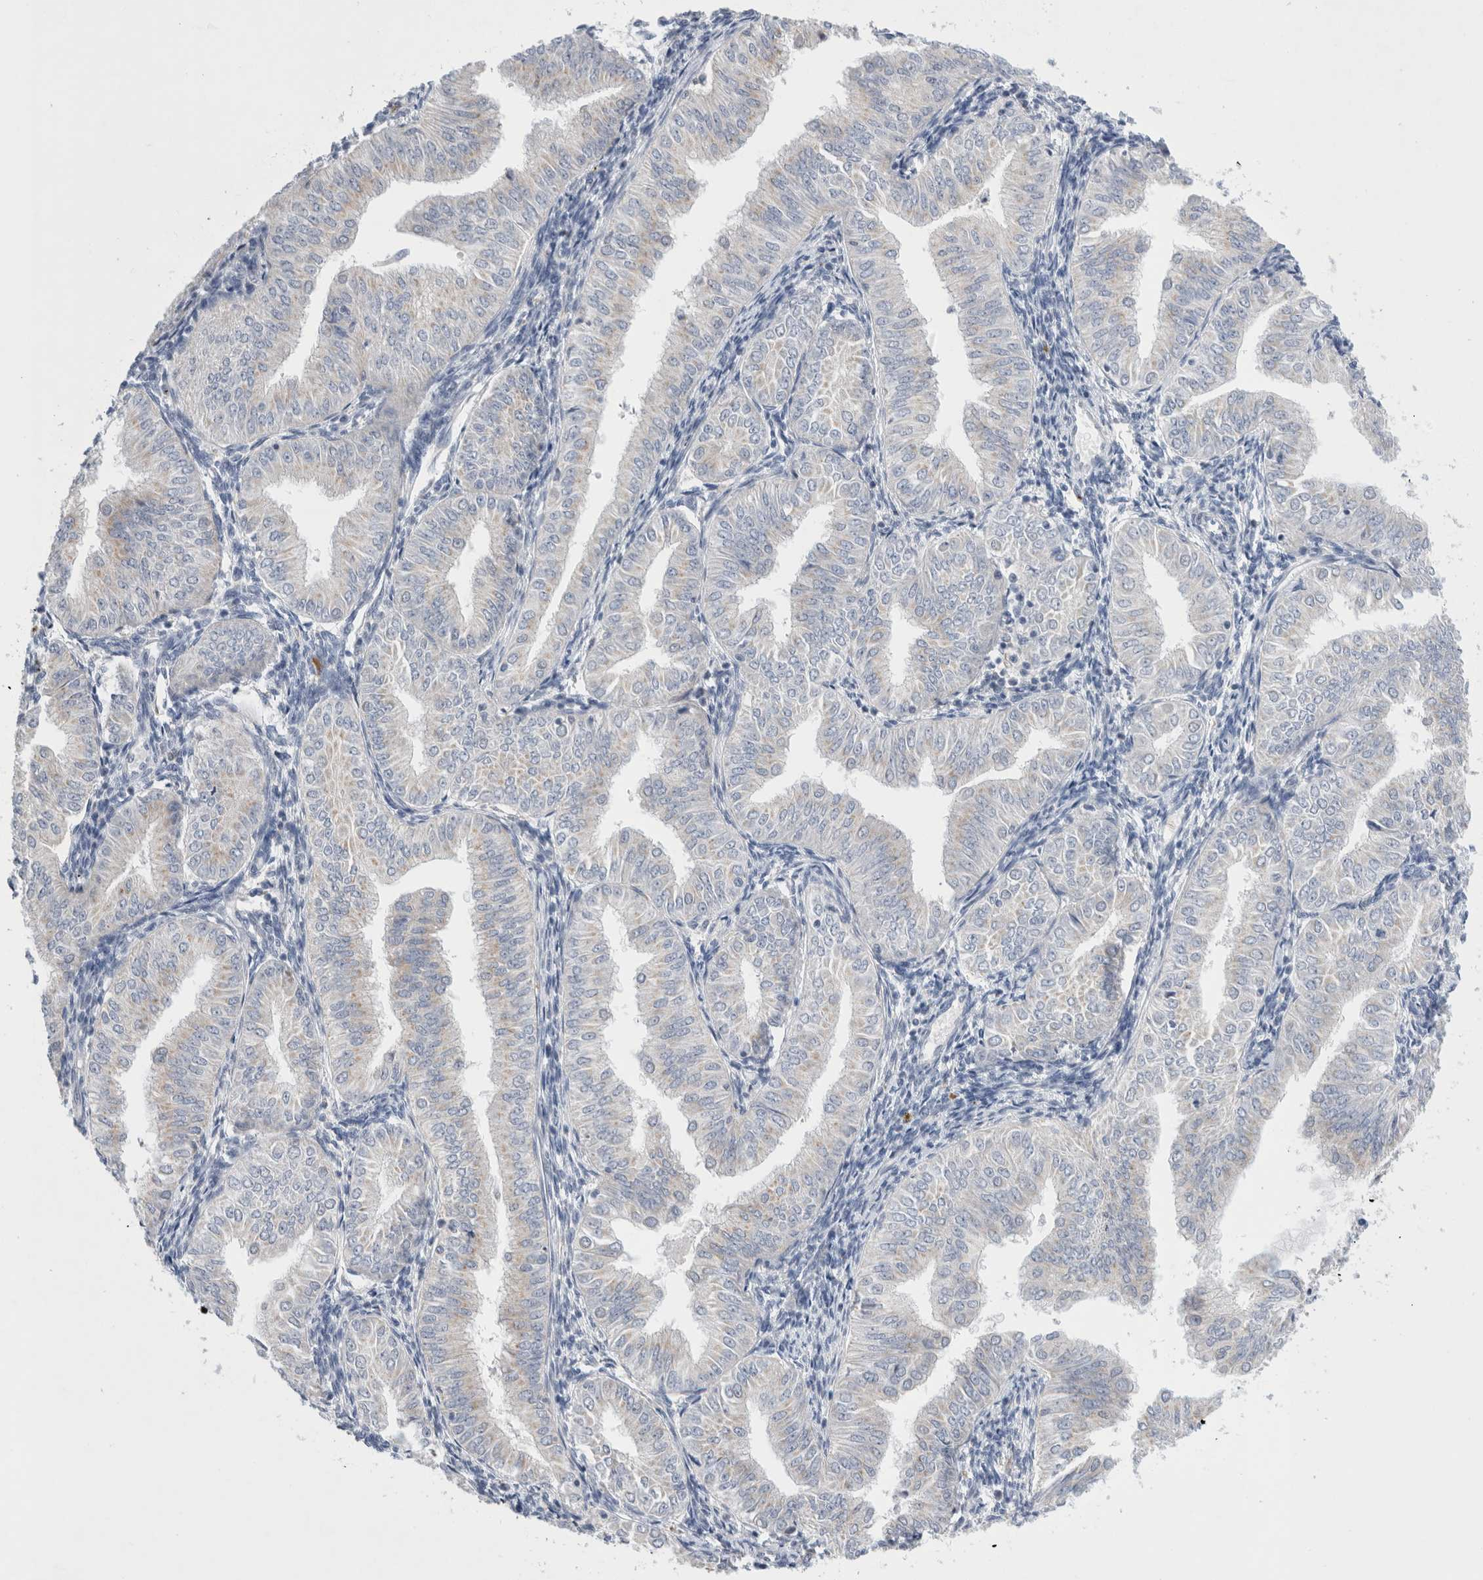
{"staining": {"intensity": "negative", "quantity": "none", "location": "none"}, "tissue": "endometrial cancer", "cell_type": "Tumor cells", "image_type": "cancer", "snomed": [{"axis": "morphology", "description": "Normal tissue, NOS"}, {"axis": "morphology", "description": "Adenocarcinoma, NOS"}, {"axis": "topography", "description": "Endometrium"}], "caption": "Micrograph shows no protein staining in tumor cells of adenocarcinoma (endometrial) tissue.", "gene": "SLC22A12", "patient": {"sex": "female", "age": 53}}